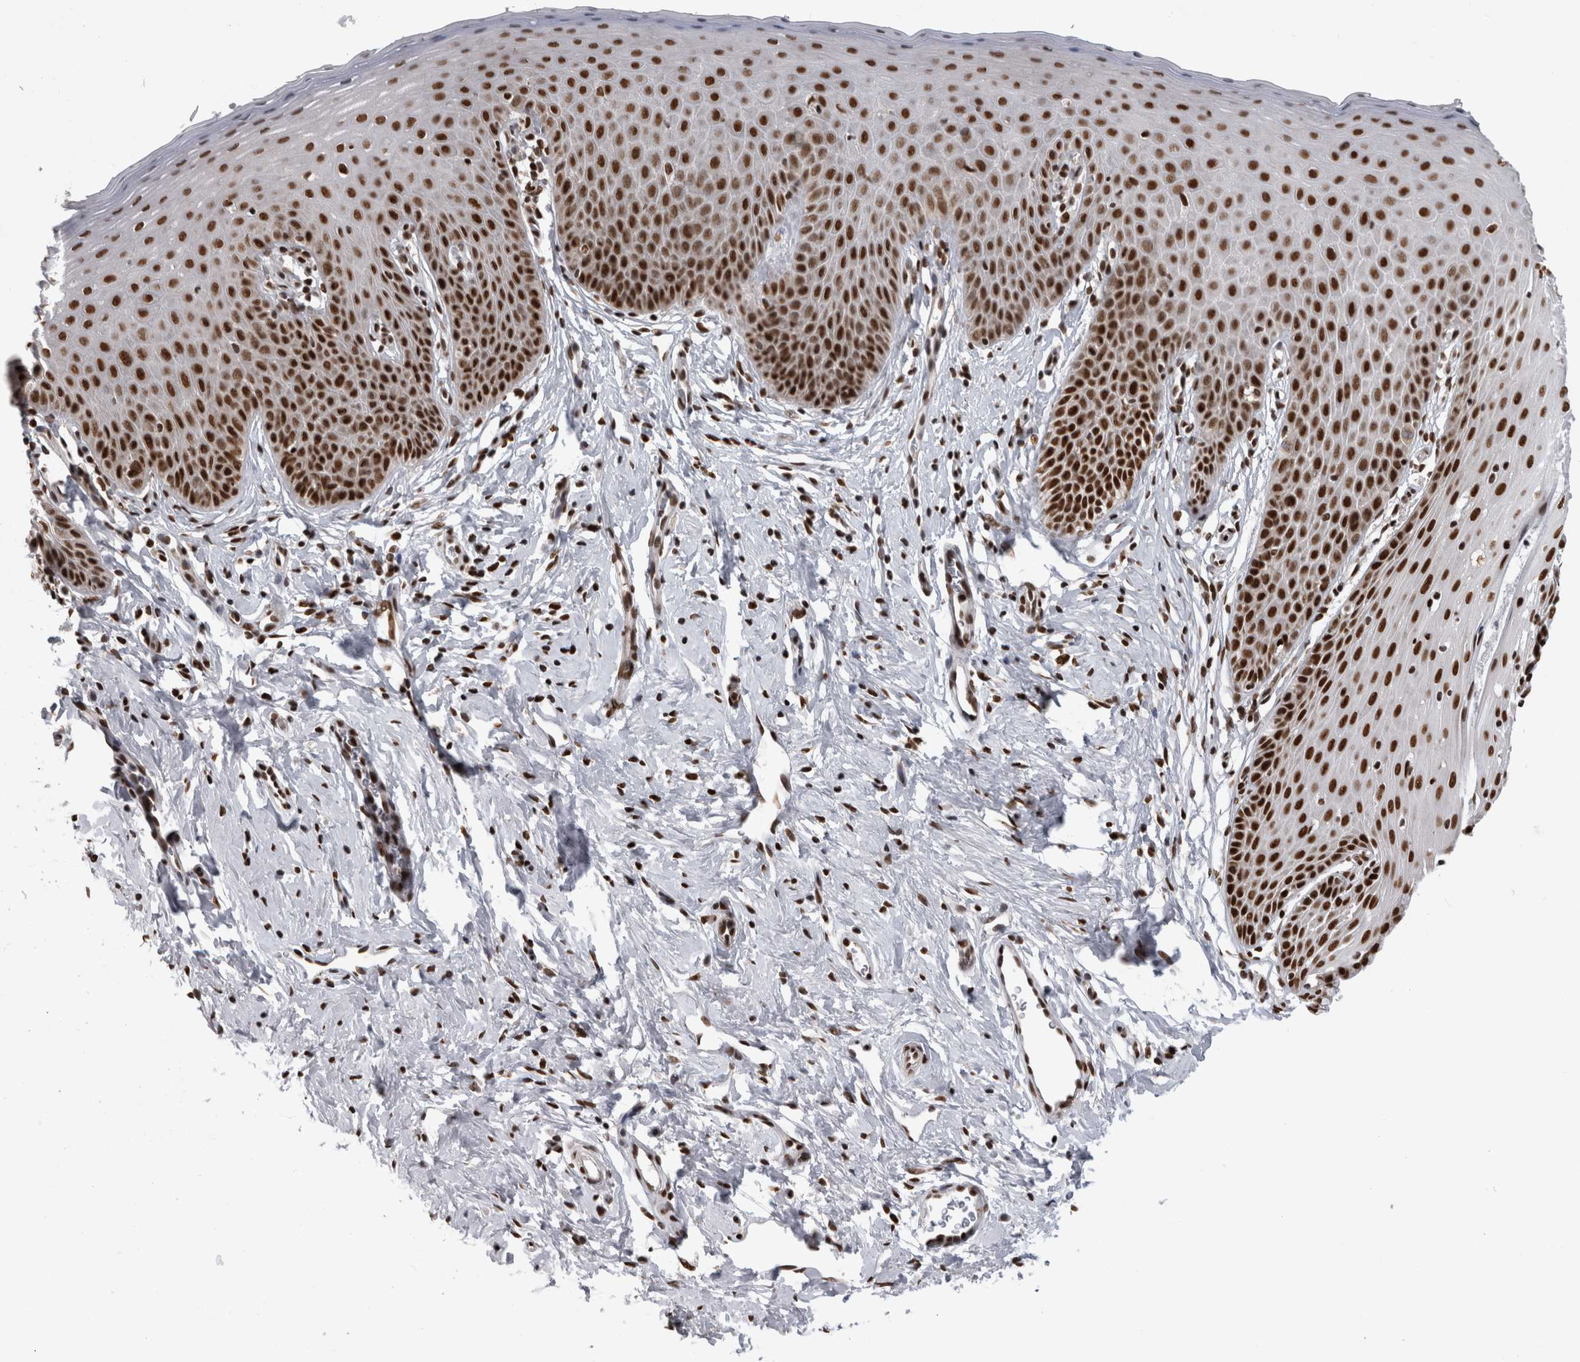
{"staining": {"intensity": "strong", "quantity": ">75%", "location": "nuclear"}, "tissue": "cervix", "cell_type": "Glandular cells", "image_type": "normal", "snomed": [{"axis": "morphology", "description": "Normal tissue, NOS"}, {"axis": "topography", "description": "Cervix"}], "caption": "Brown immunohistochemical staining in benign cervix demonstrates strong nuclear staining in approximately >75% of glandular cells. The protein is shown in brown color, while the nuclei are stained blue.", "gene": "ZSCAN2", "patient": {"sex": "female", "age": 36}}